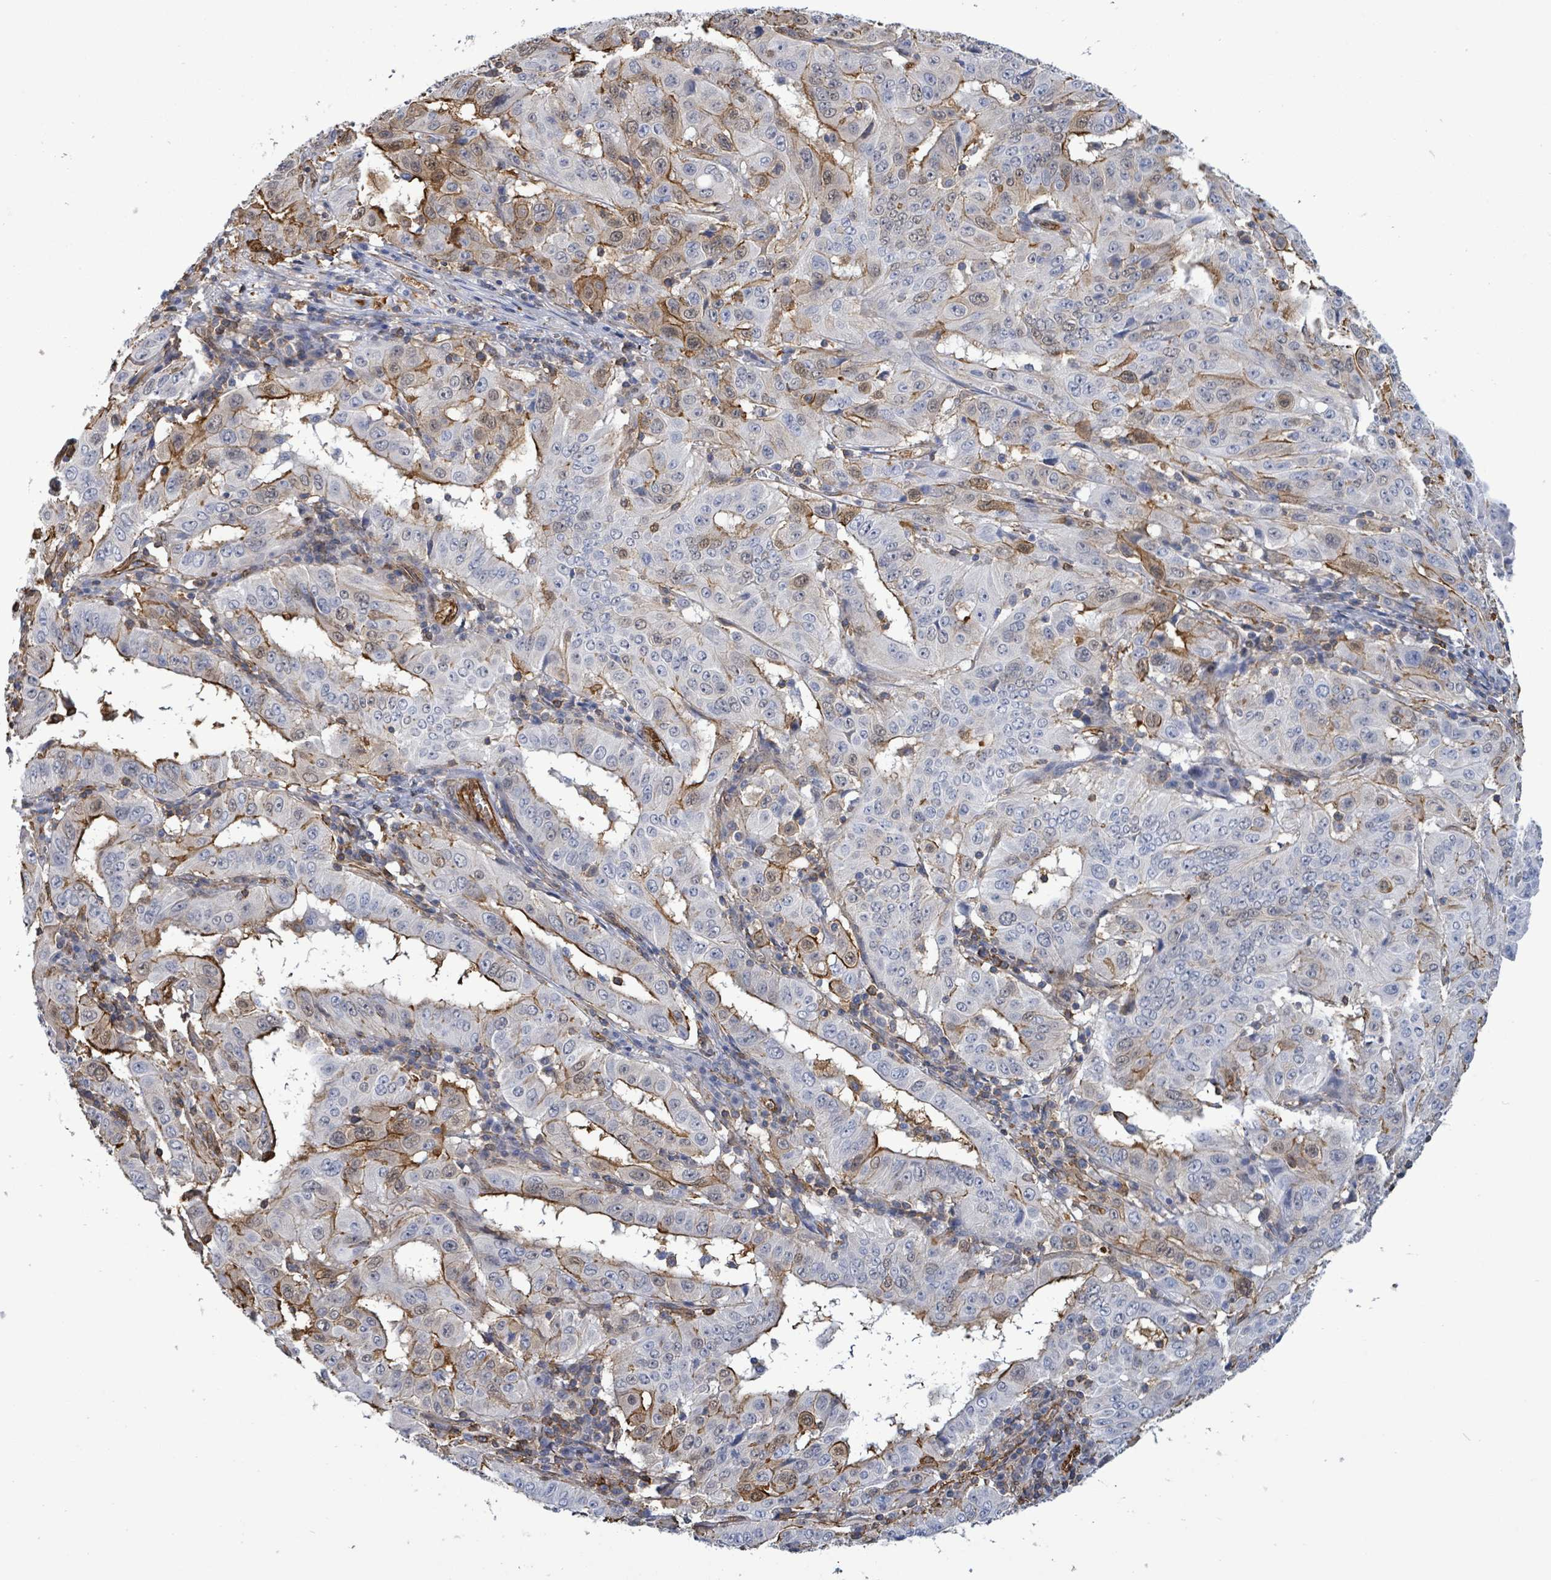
{"staining": {"intensity": "moderate", "quantity": "<25%", "location": "cytoplasmic/membranous"}, "tissue": "pancreatic cancer", "cell_type": "Tumor cells", "image_type": "cancer", "snomed": [{"axis": "morphology", "description": "Adenocarcinoma, NOS"}, {"axis": "topography", "description": "Pancreas"}], "caption": "An image of pancreatic adenocarcinoma stained for a protein shows moderate cytoplasmic/membranous brown staining in tumor cells. (brown staining indicates protein expression, while blue staining denotes nuclei).", "gene": "PRKRIP1", "patient": {"sex": "male", "age": 63}}